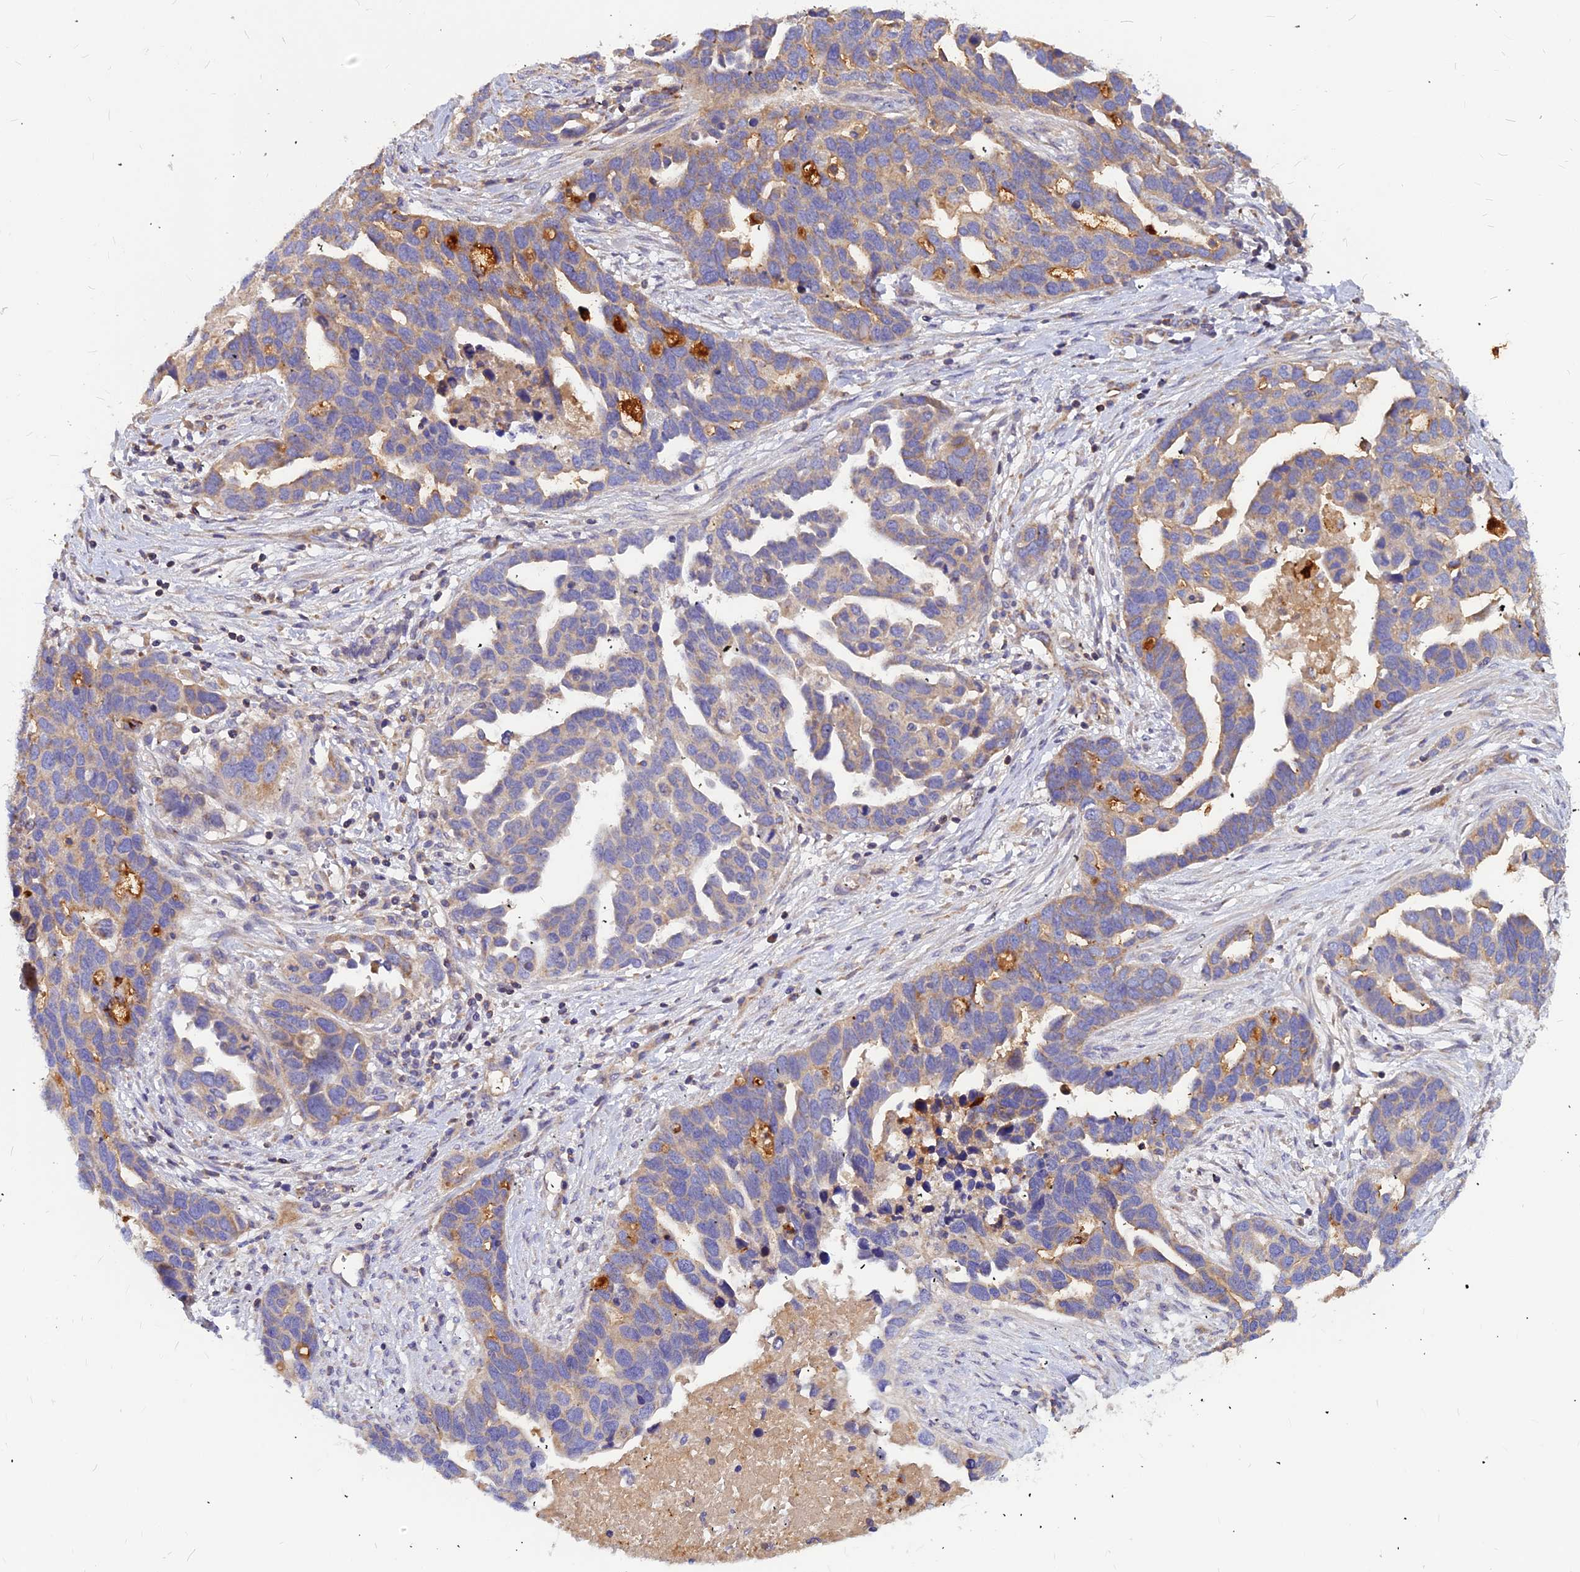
{"staining": {"intensity": "weak", "quantity": "25%-75%", "location": "cytoplasmic/membranous"}, "tissue": "ovarian cancer", "cell_type": "Tumor cells", "image_type": "cancer", "snomed": [{"axis": "morphology", "description": "Cystadenocarcinoma, serous, NOS"}, {"axis": "topography", "description": "Ovary"}], "caption": "Ovarian cancer (serous cystadenocarcinoma) stained with a protein marker reveals weak staining in tumor cells.", "gene": "ASPHD1", "patient": {"sex": "female", "age": 54}}